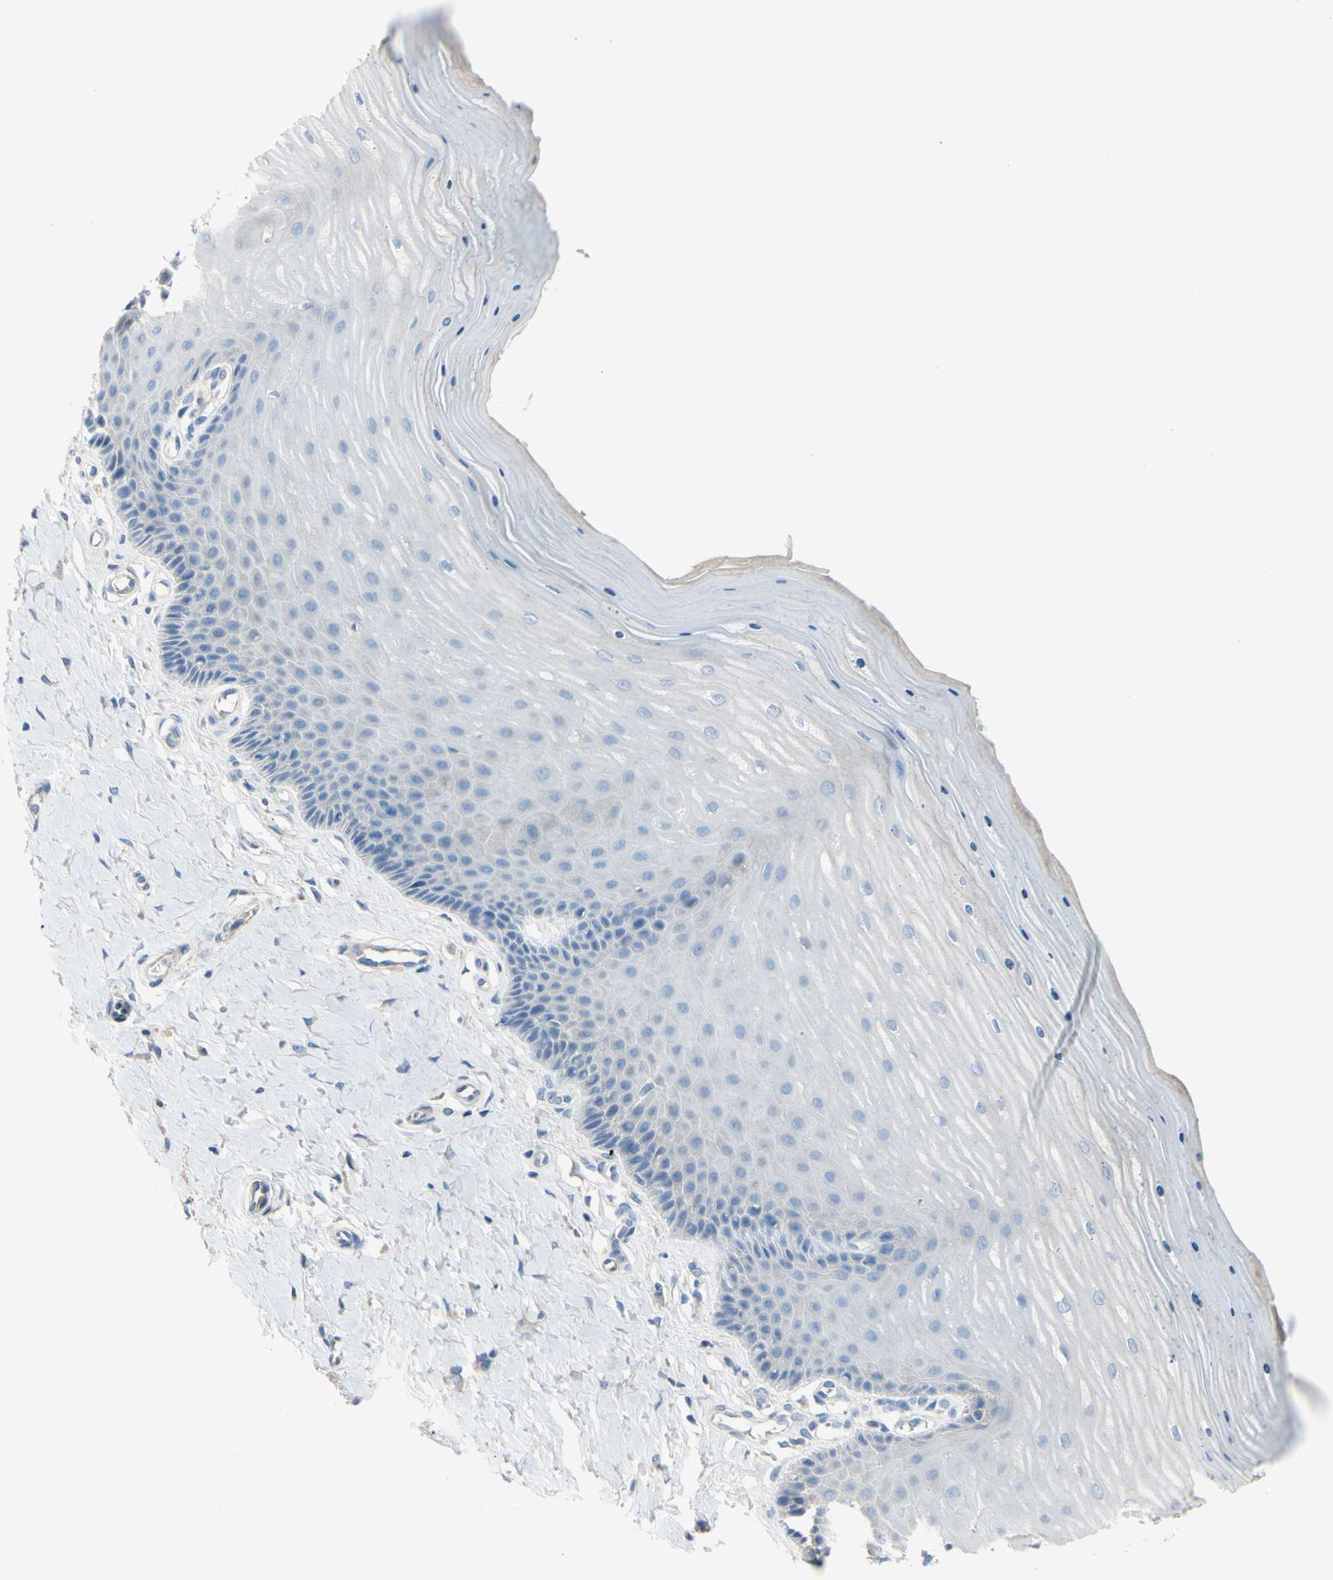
{"staining": {"intensity": "weak", "quantity": ">75%", "location": "cytoplasmic/membranous"}, "tissue": "cervix", "cell_type": "Glandular cells", "image_type": "normal", "snomed": [{"axis": "morphology", "description": "Normal tissue, NOS"}, {"axis": "topography", "description": "Cervix"}], "caption": "Immunohistochemical staining of benign cervix demonstrates >75% levels of weak cytoplasmic/membranous protein expression in approximately >75% of glandular cells. (Stains: DAB (3,3'-diaminobenzidine) in brown, nuclei in blue, Microscopy: brightfield microscopy at high magnification).", "gene": "TMEM59L", "patient": {"sex": "female", "age": 55}}